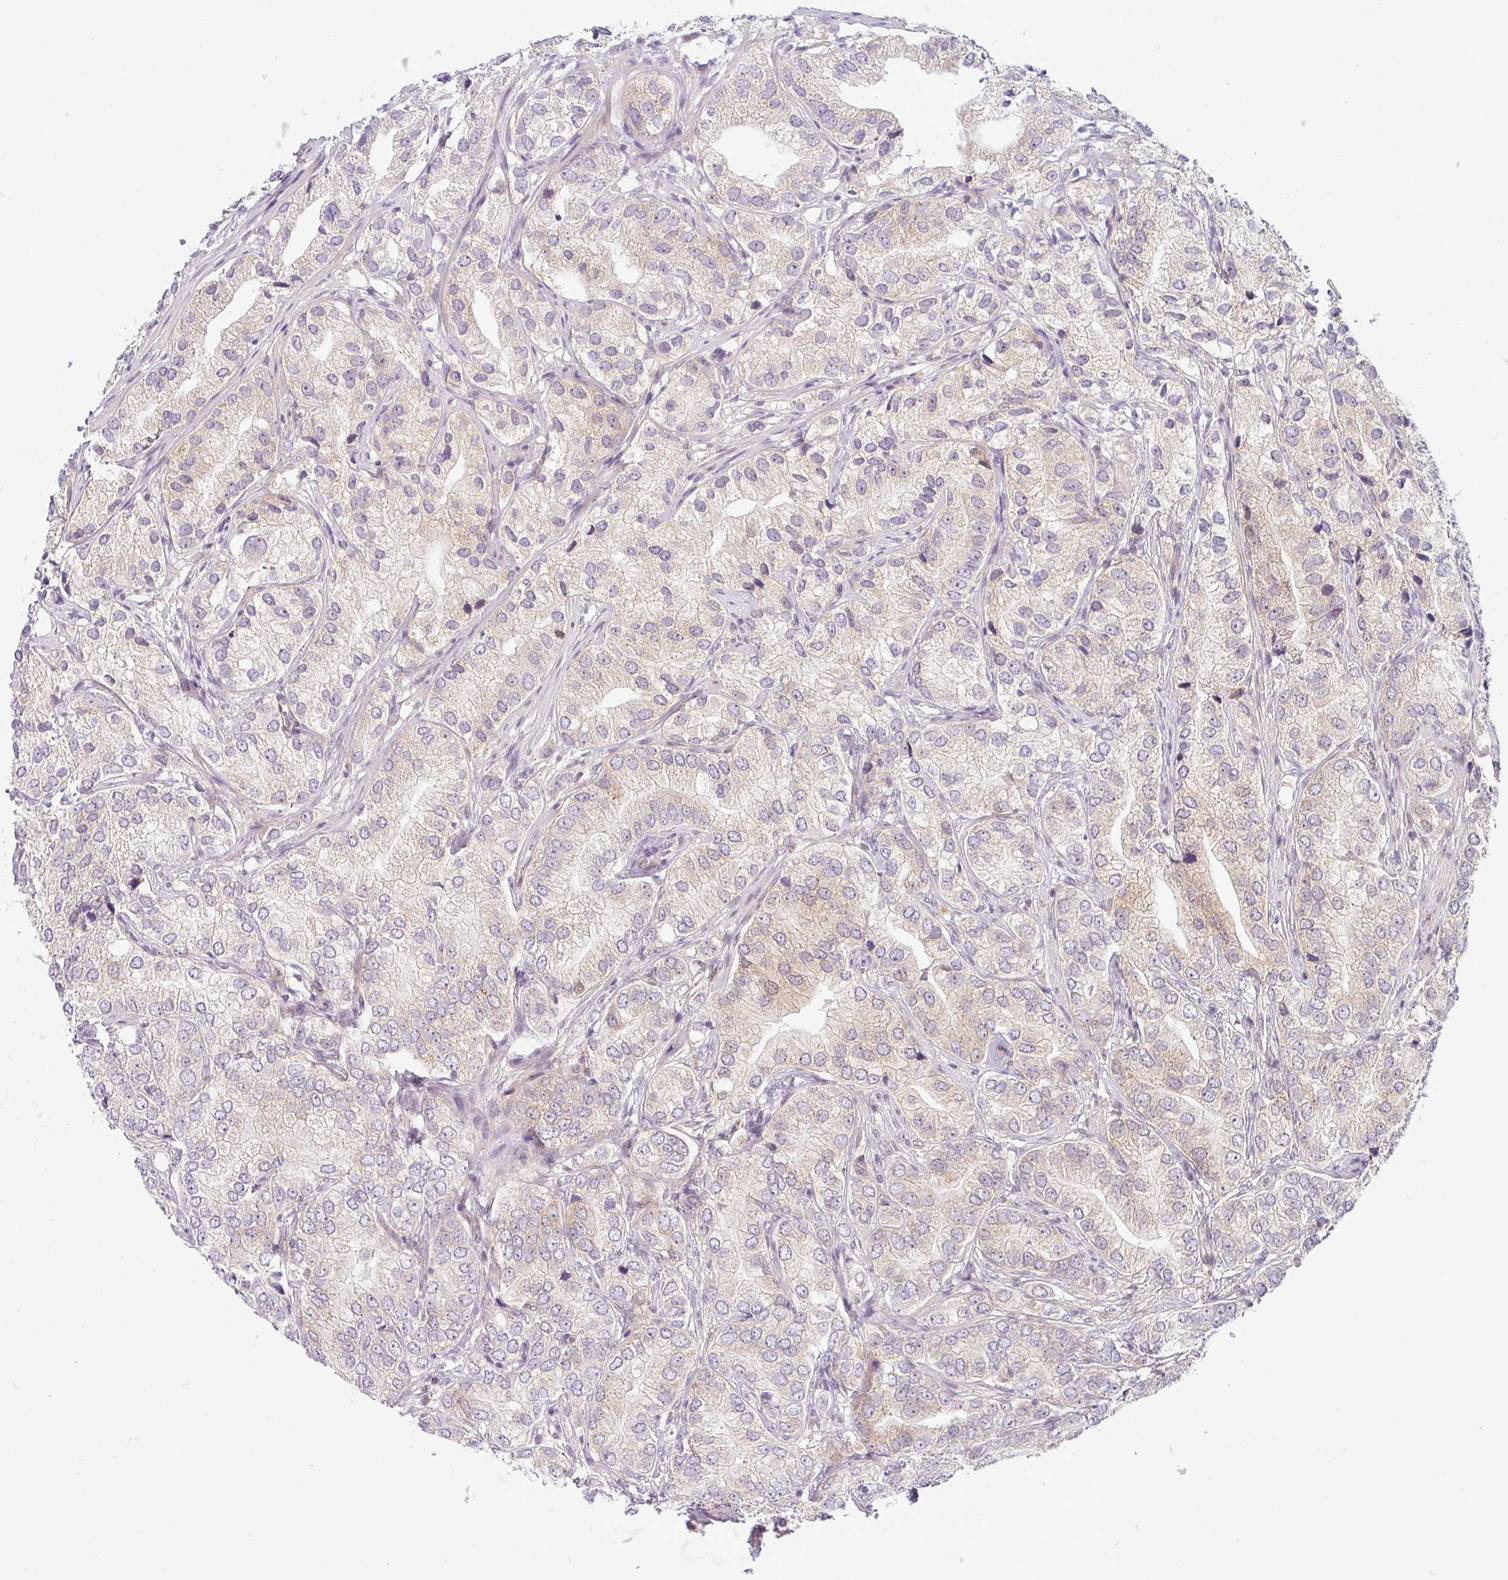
{"staining": {"intensity": "moderate", "quantity": "<25%", "location": "cytoplasmic/membranous"}, "tissue": "prostate cancer", "cell_type": "Tumor cells", "image_type": "cancer", "snomed": [{"axis": "morphology", "description": "Adenocarcinoma, High grade"}, {"axis": "topography", "description": "Prostate"}], "caption": "Immunohistochemistry (IHC) staining of prostate cancer (adenocarcinoma (high-grade)), which displays low levels of moderate cytoplasmic/membranous positivity in about <25% of tumor cells indicating moderate cytoplasmic/membranous protein positivity. The staining was performed using DAB (3,3'-diaminobenzidine) (brown) for protein detection and nuclei were counterstained in hematoxylin (blue).", "gene": "NDUFB2", "patient": {"sex": "male", "age": 82}}